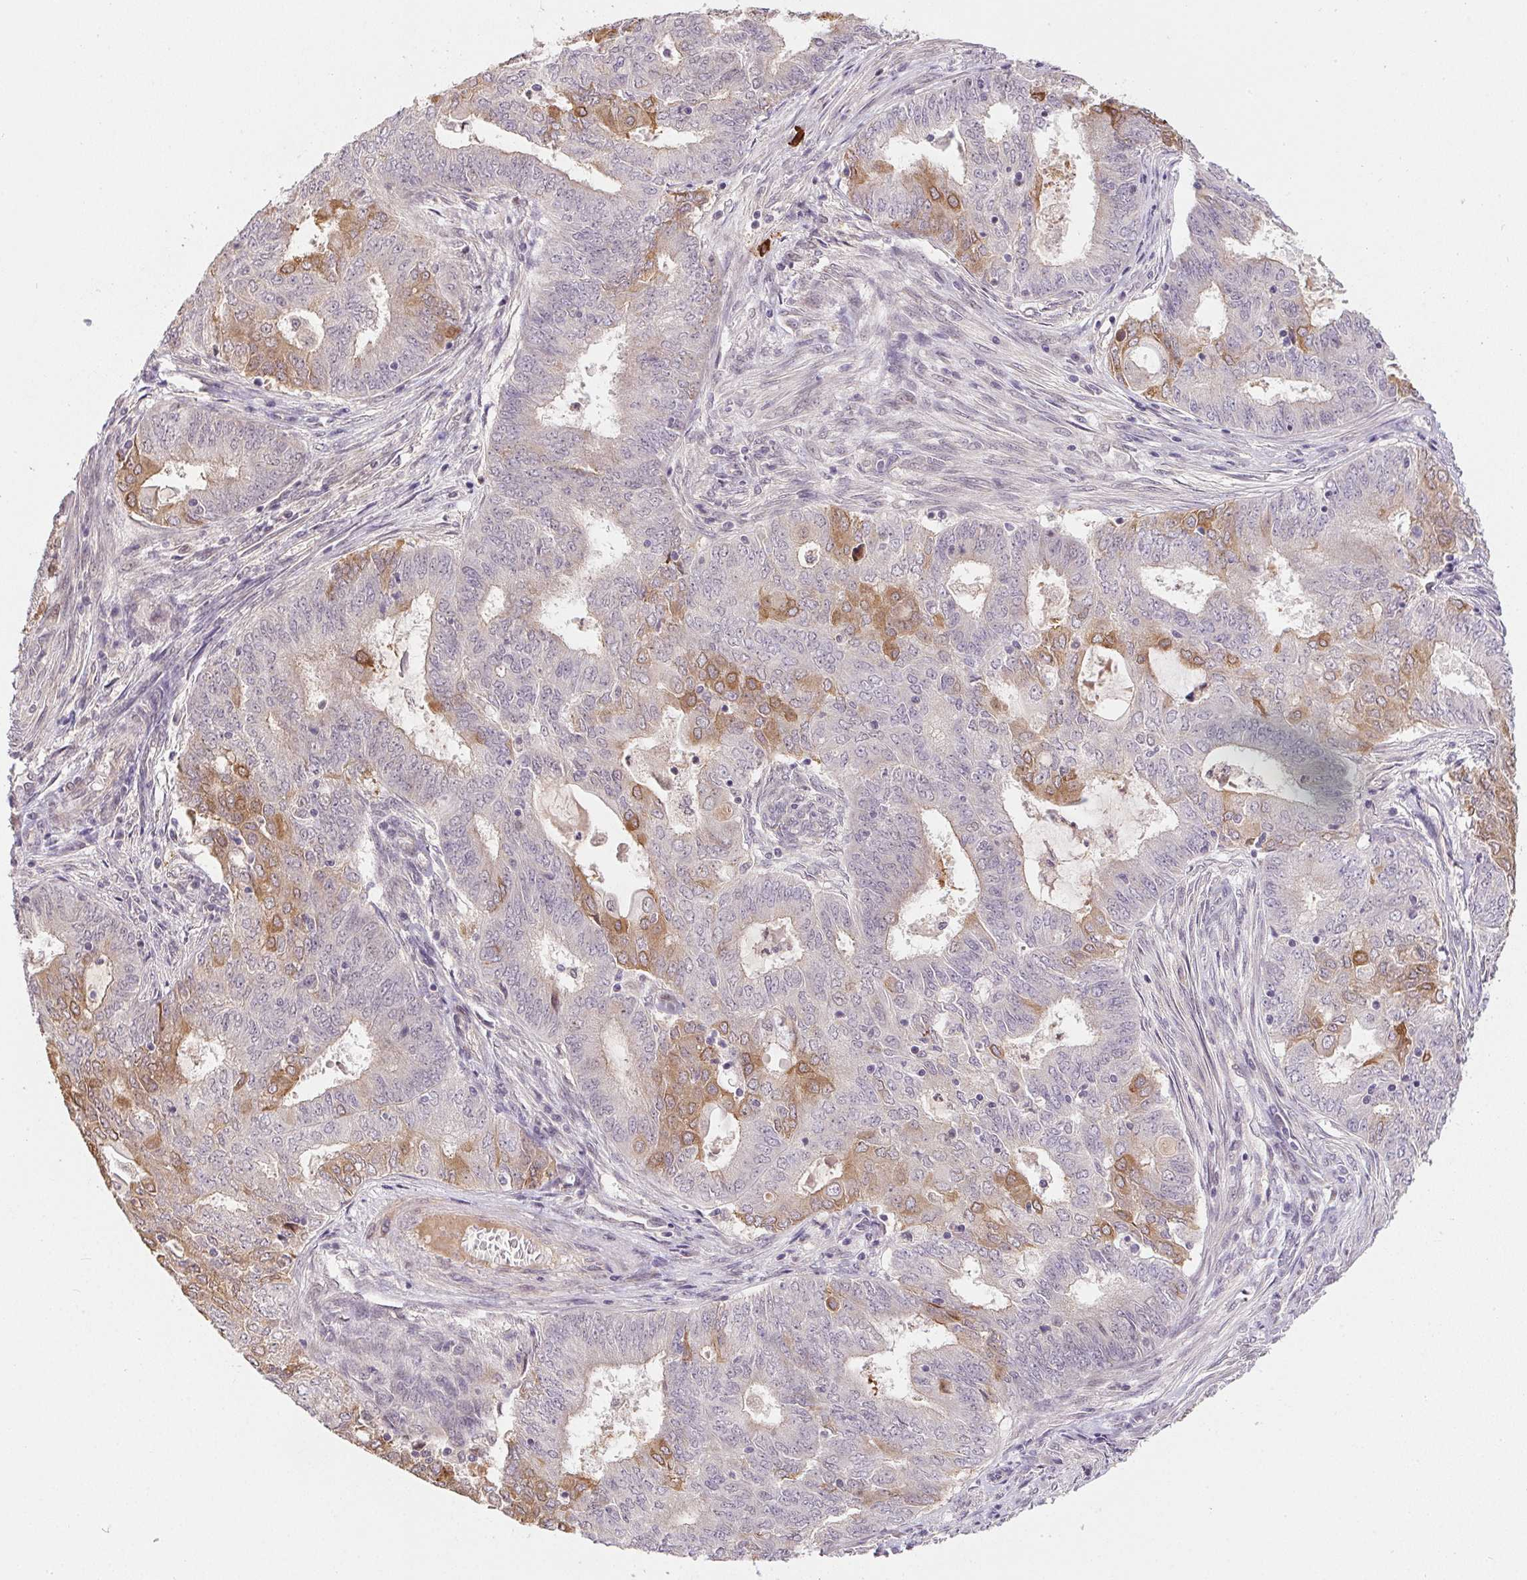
{"staining": {"intensity": "moderate", "quantity": "<25%", "location": "cytoplasmic/membranous"}, "tissue": "endometrial cancer", "cell_type": "Tumor cells", "image_type": "cancer", "snomed": [{"axis": "morphology", "description": "Adenocarcinoma, NOS"}, {"axis": "topography", "description": "Endometrium"}], "caption": "Immunohistochemical staining of endometrial cancer (adenocarcinoma) reveals low levels of moderate cytoplasmic/membranous protein staining in approximately <25% of tumor cells.", "gene": "CFAP92", "patient": {"sex": "female", "age": 62}}